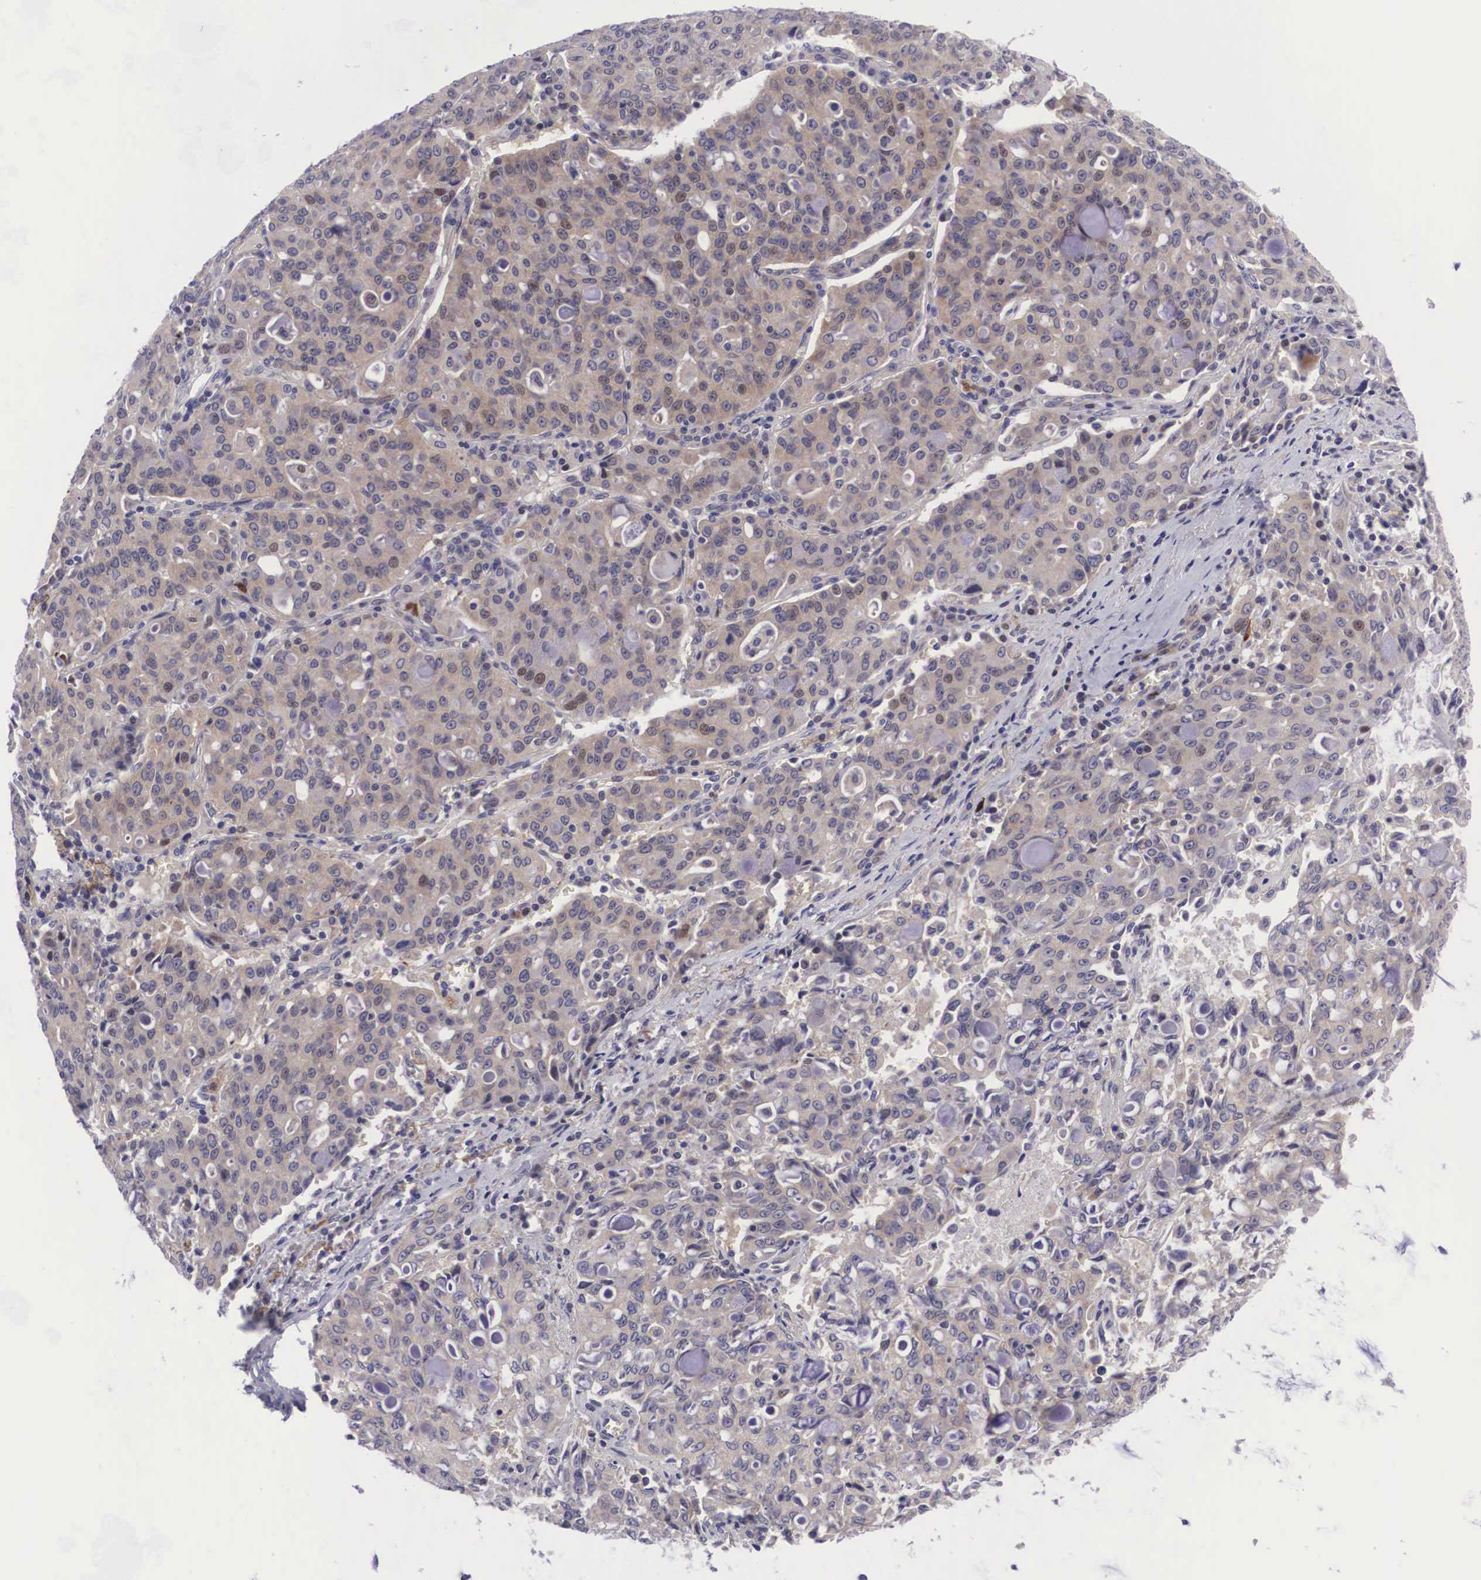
{"staining": {"intensity": "weak", "quantity": "25%-75%", "location": "cytoplasmic/membranous,nuclear"}, "tissue": "lung cancer", "cell_type": "Tumor cells", "image_type": "cancer", "snomed": [{"axis": "morphology", "description": "Adenocarcinoma, NOS"}, {"axis": "topography", "description": "Lung"}], "caption": "Human adenocarcinoma (lung) stained with a brown dye shows weak cytoplasmic/membranous and nuclear positive expression in approximately 25%-75% of tumor cells.", "gene": "EMID1", "patient": {"sex": "female", "age": 44}}